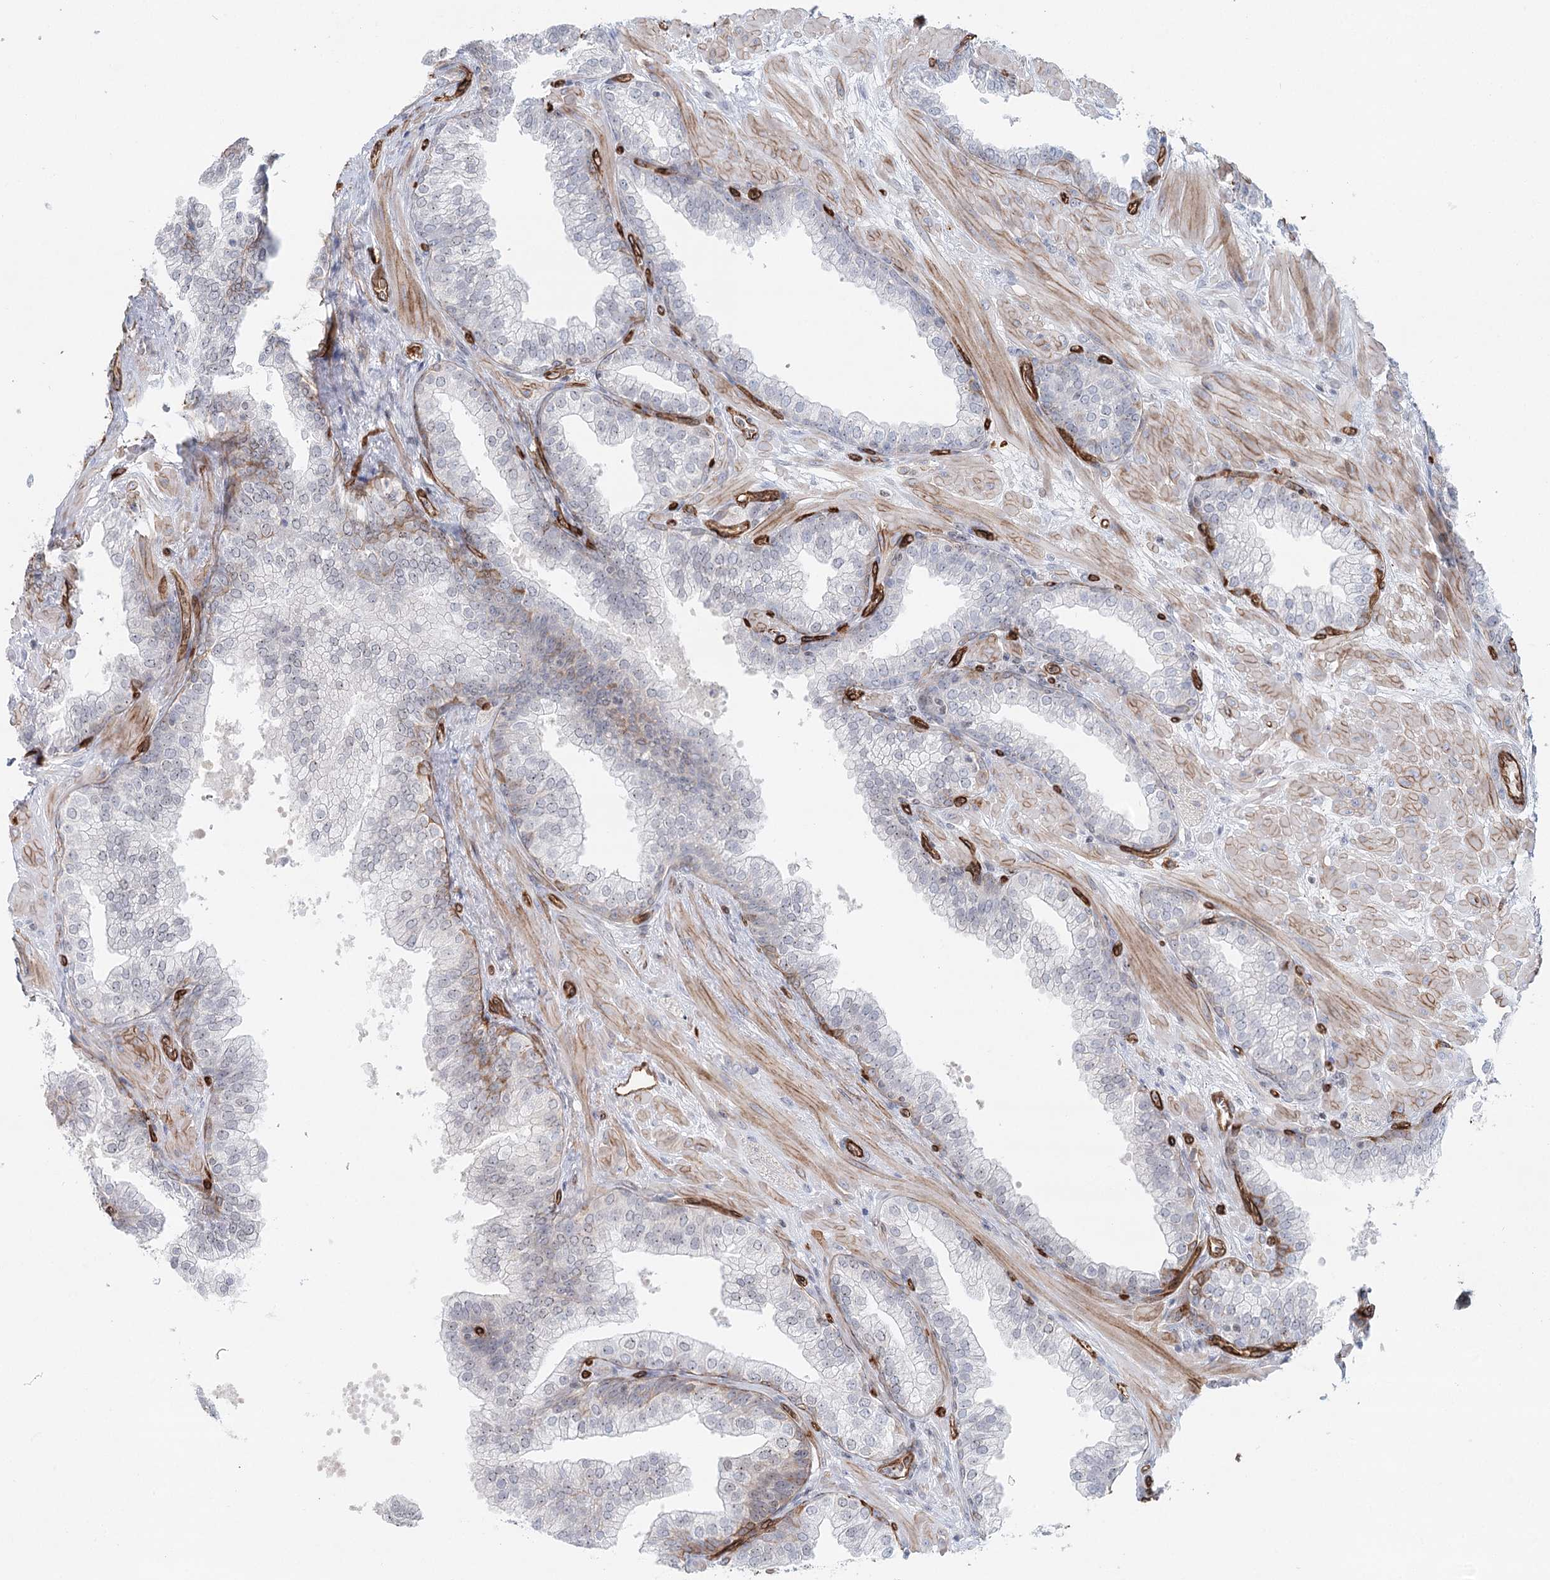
{"staining": {"intensity": "negative", "quantity": "none", "location": "none"}, "tissue": "prostate", "cell_type": "Glandular cells", "image_type": "normal", "snomed": [{"axis": "morphology", "description": "Normal tissue, NOS"}, {"axis": "topography", "description": "Prostate"}], "caption": "This is an immunohistochemistry (IHC) photomicrograph of unremarkable prostate. There is no positivity in glandular cells.", "gene": "ZFYVE28", "patient": {"sex": "male", "age": 60}}